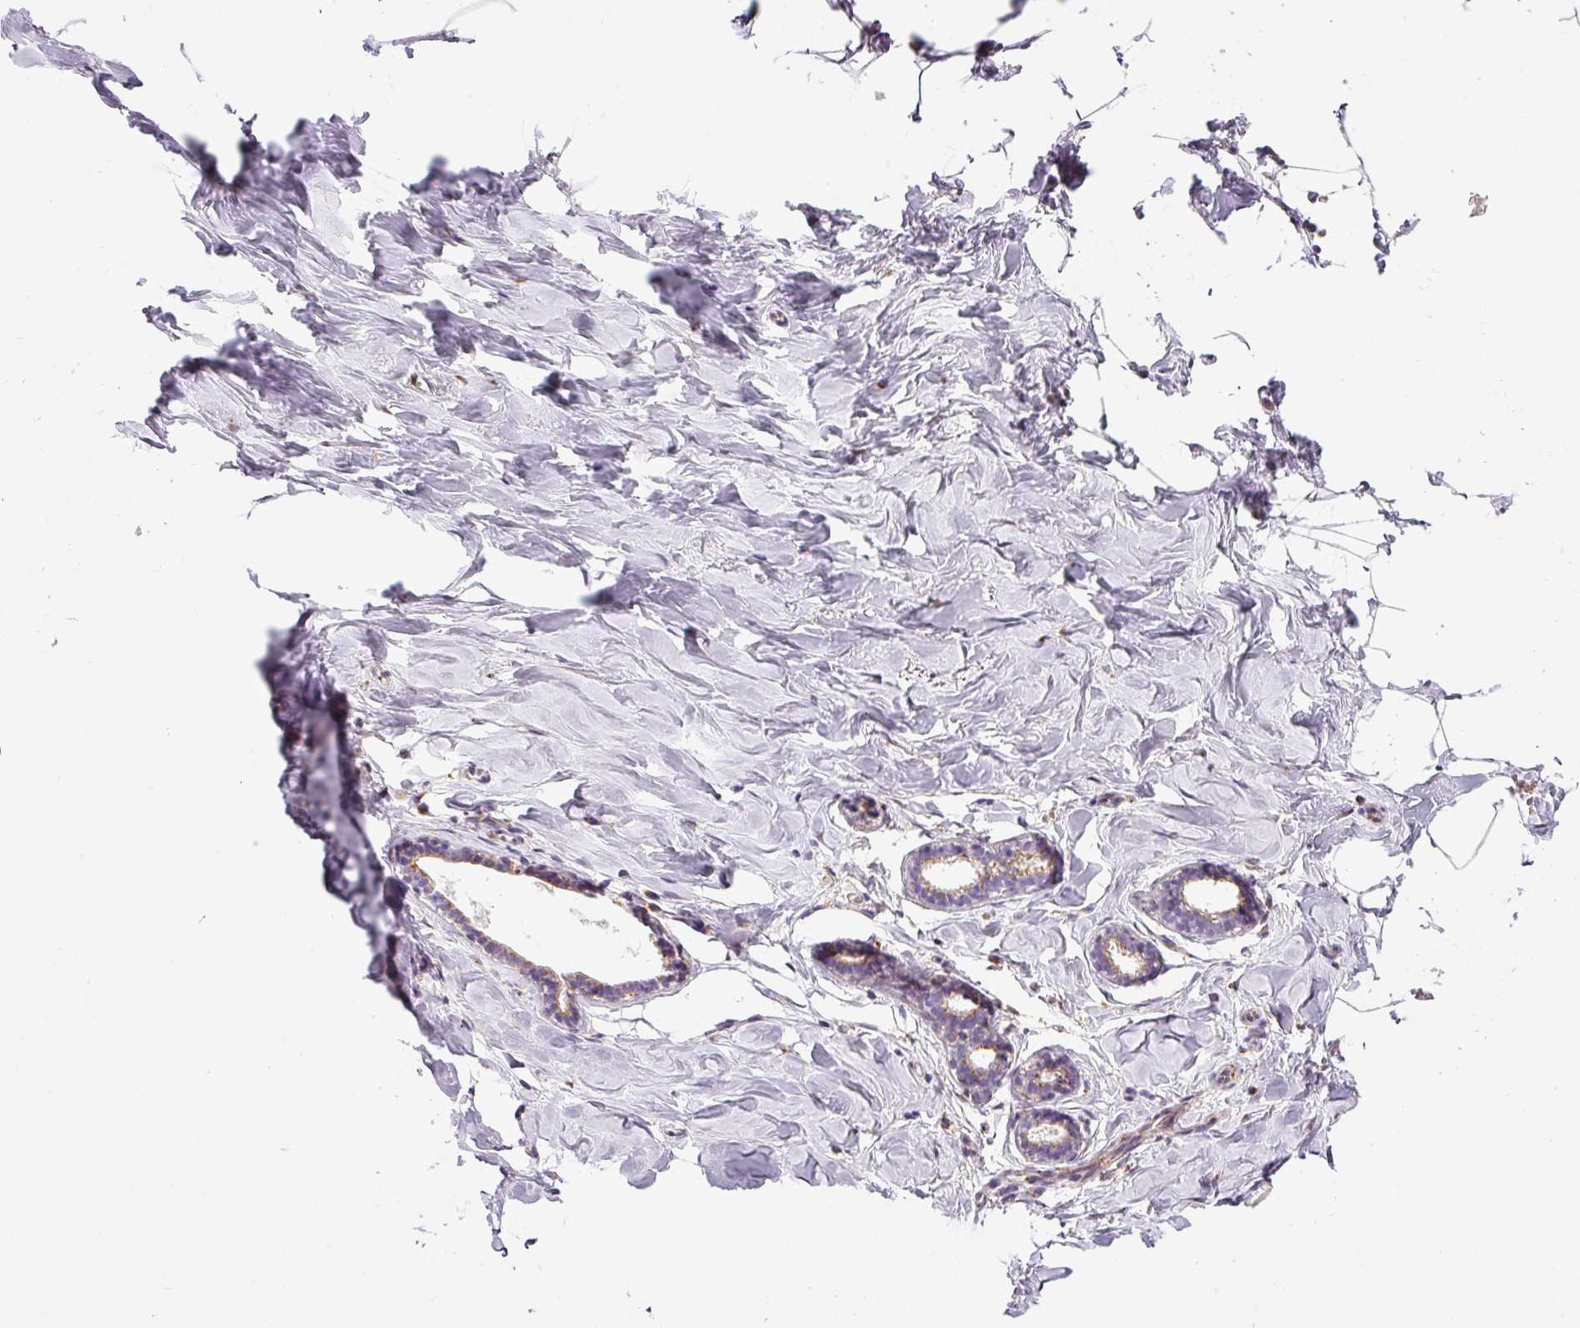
{"staining": {"intensity": "negative", "quantity": "none", "location": "none"}, "tissue": "breast", "cell_type": "Adipocytes", "image_type": "normal", "snomed": [{"axis": "morphology", "description": "Normal tissue, NOS"}, {"axis": "topography", "description": "Breast"}], "caption": "There is no significant staining in adipocytes of breast. (Brightfield microscopy of DAB immunohistochemistry at high magnification).", "gene": "TBC1D2B", "patient": {"sex": "female", "age": 23}}